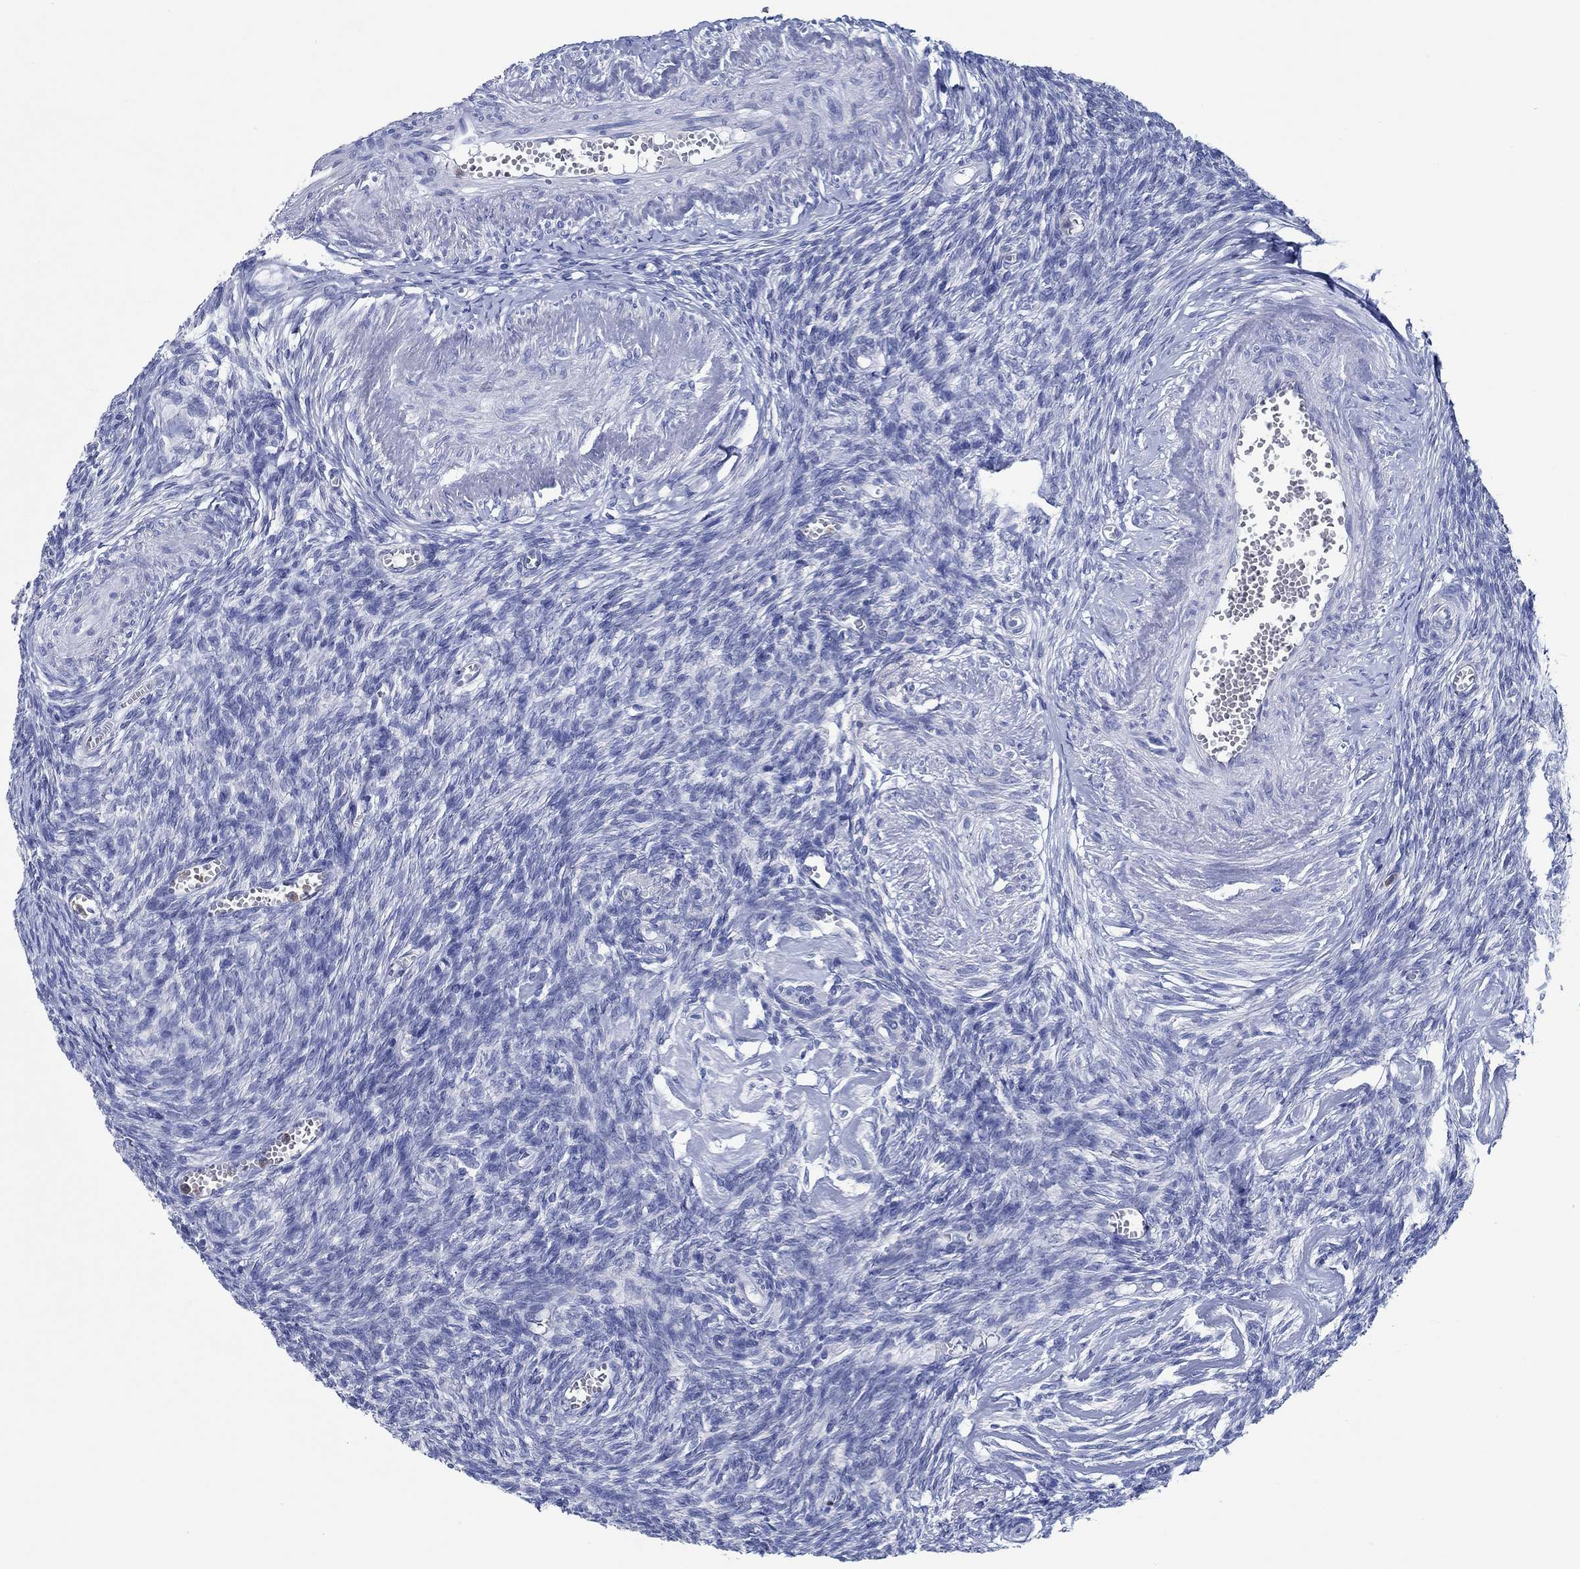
{"staining": {"intensity": "moderate", "quantity": "25%-75%", "location": "cytoplasmic/membranous"}, "tissue": "ovary", "cell_type": "Follicle cells", "image_type": "normal", "snomed": [{"axis": "morphology", "description": "Normal tissue, NOS"}, {"axis": "topography", "description": "Ovary"}], "caption": "Brown immunohistochemical staining in normal human ovary reveals moderate cytoplasmic/membranous positivity in approximately 25%-75% of follicle cells.", "gene": "ZNF671", "patient": {"sex": "female", "age": 43}}